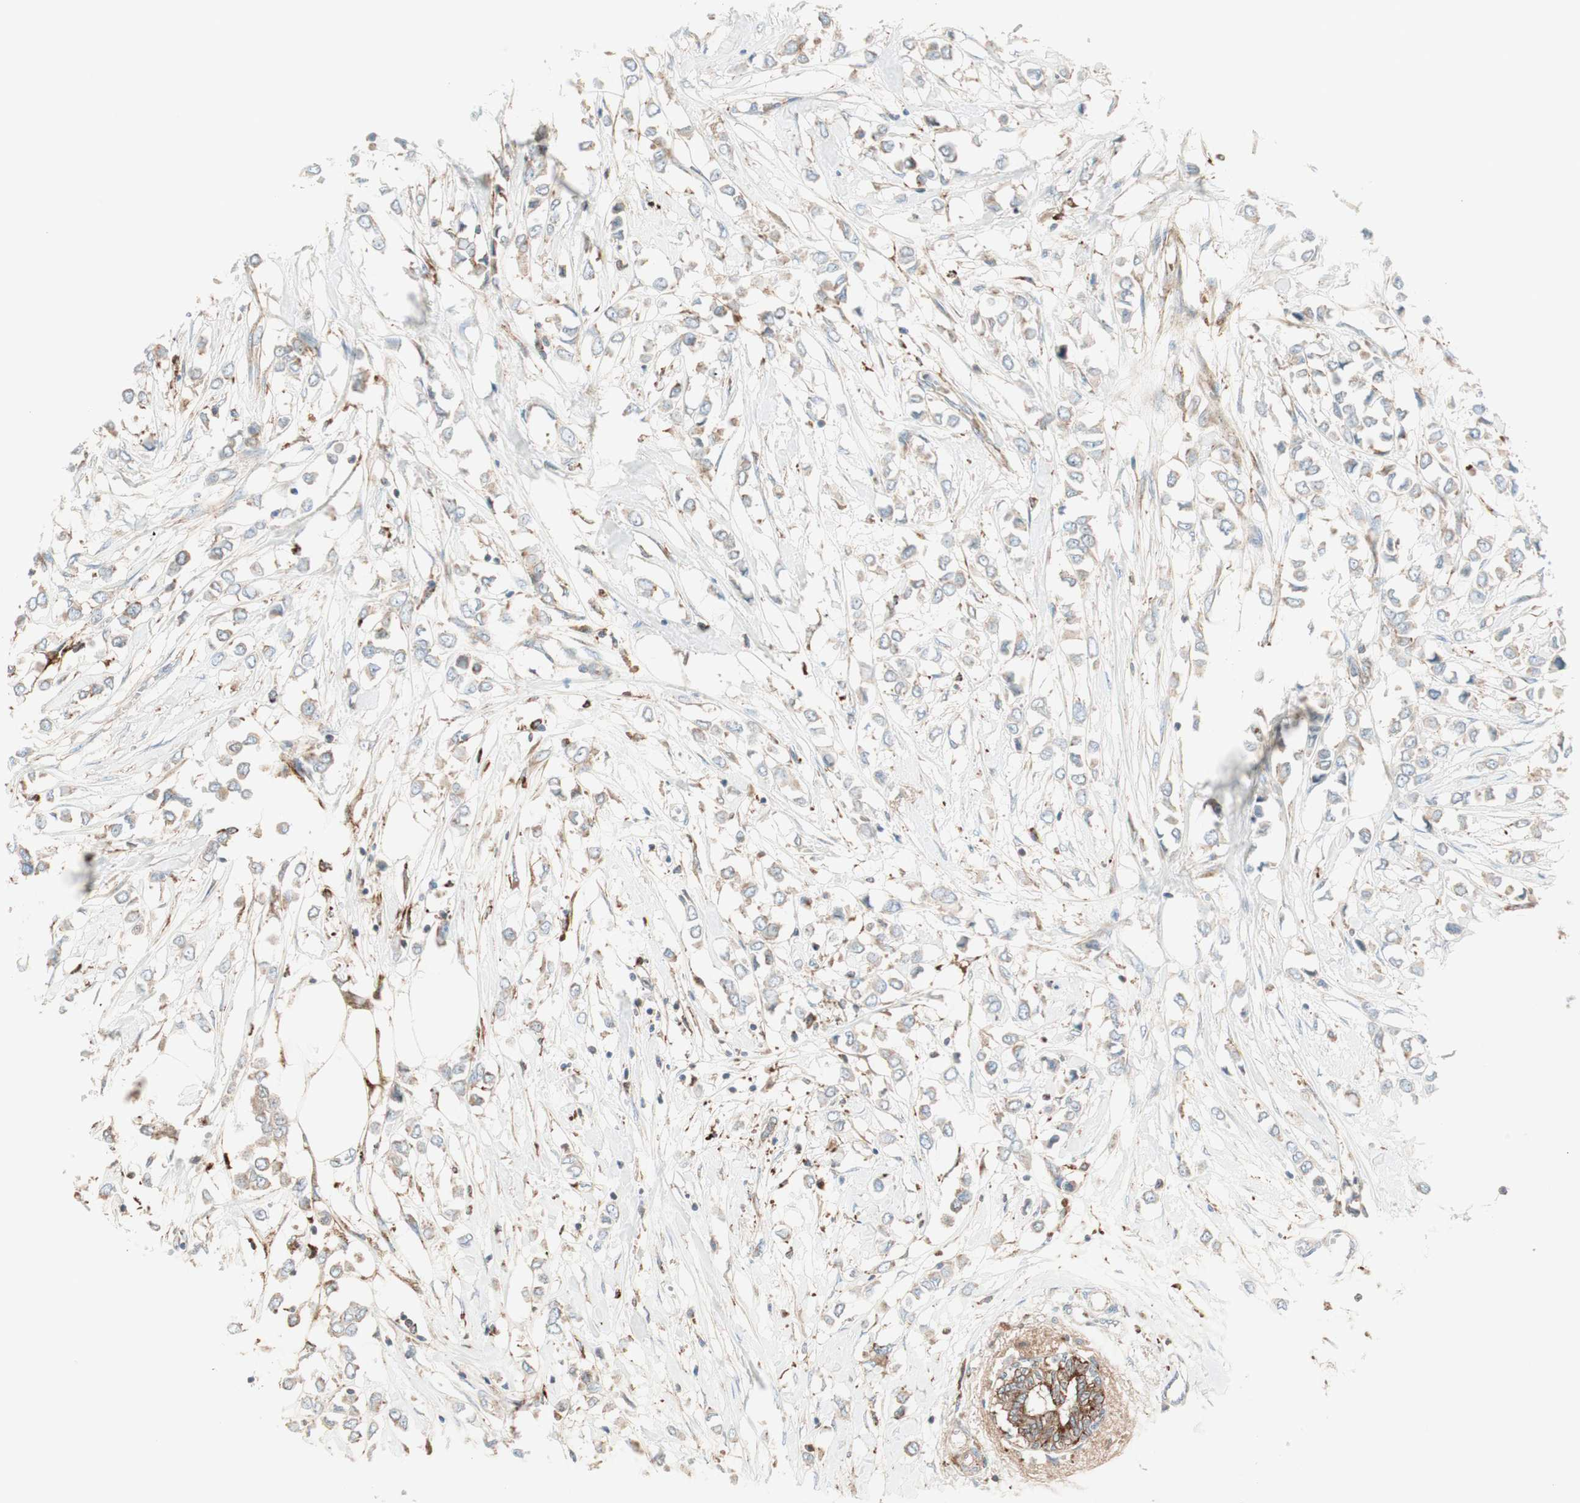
{"staining": {"intensity": "negative", "quantity": "none", "location": "none"}, "tissue": "breast cancer", "cell_type": "Tumor cells", "image_type": "cancer", "snomed": [{"axis": "morphology", "description": "Lobular carcinoma"}, {"axis": "topography", "description": "Breast"}], "caption": "Immunohistochemistry (IHC) histopathology image of neoplastic tissue: human lobular carcinoma (breast) stained with DAB reveals no significant protein staining in tumor cells. Nuclei are stained in blue.", "gene": "ATP6V1G1", "patient": {"sex": "female", "age": 51}}